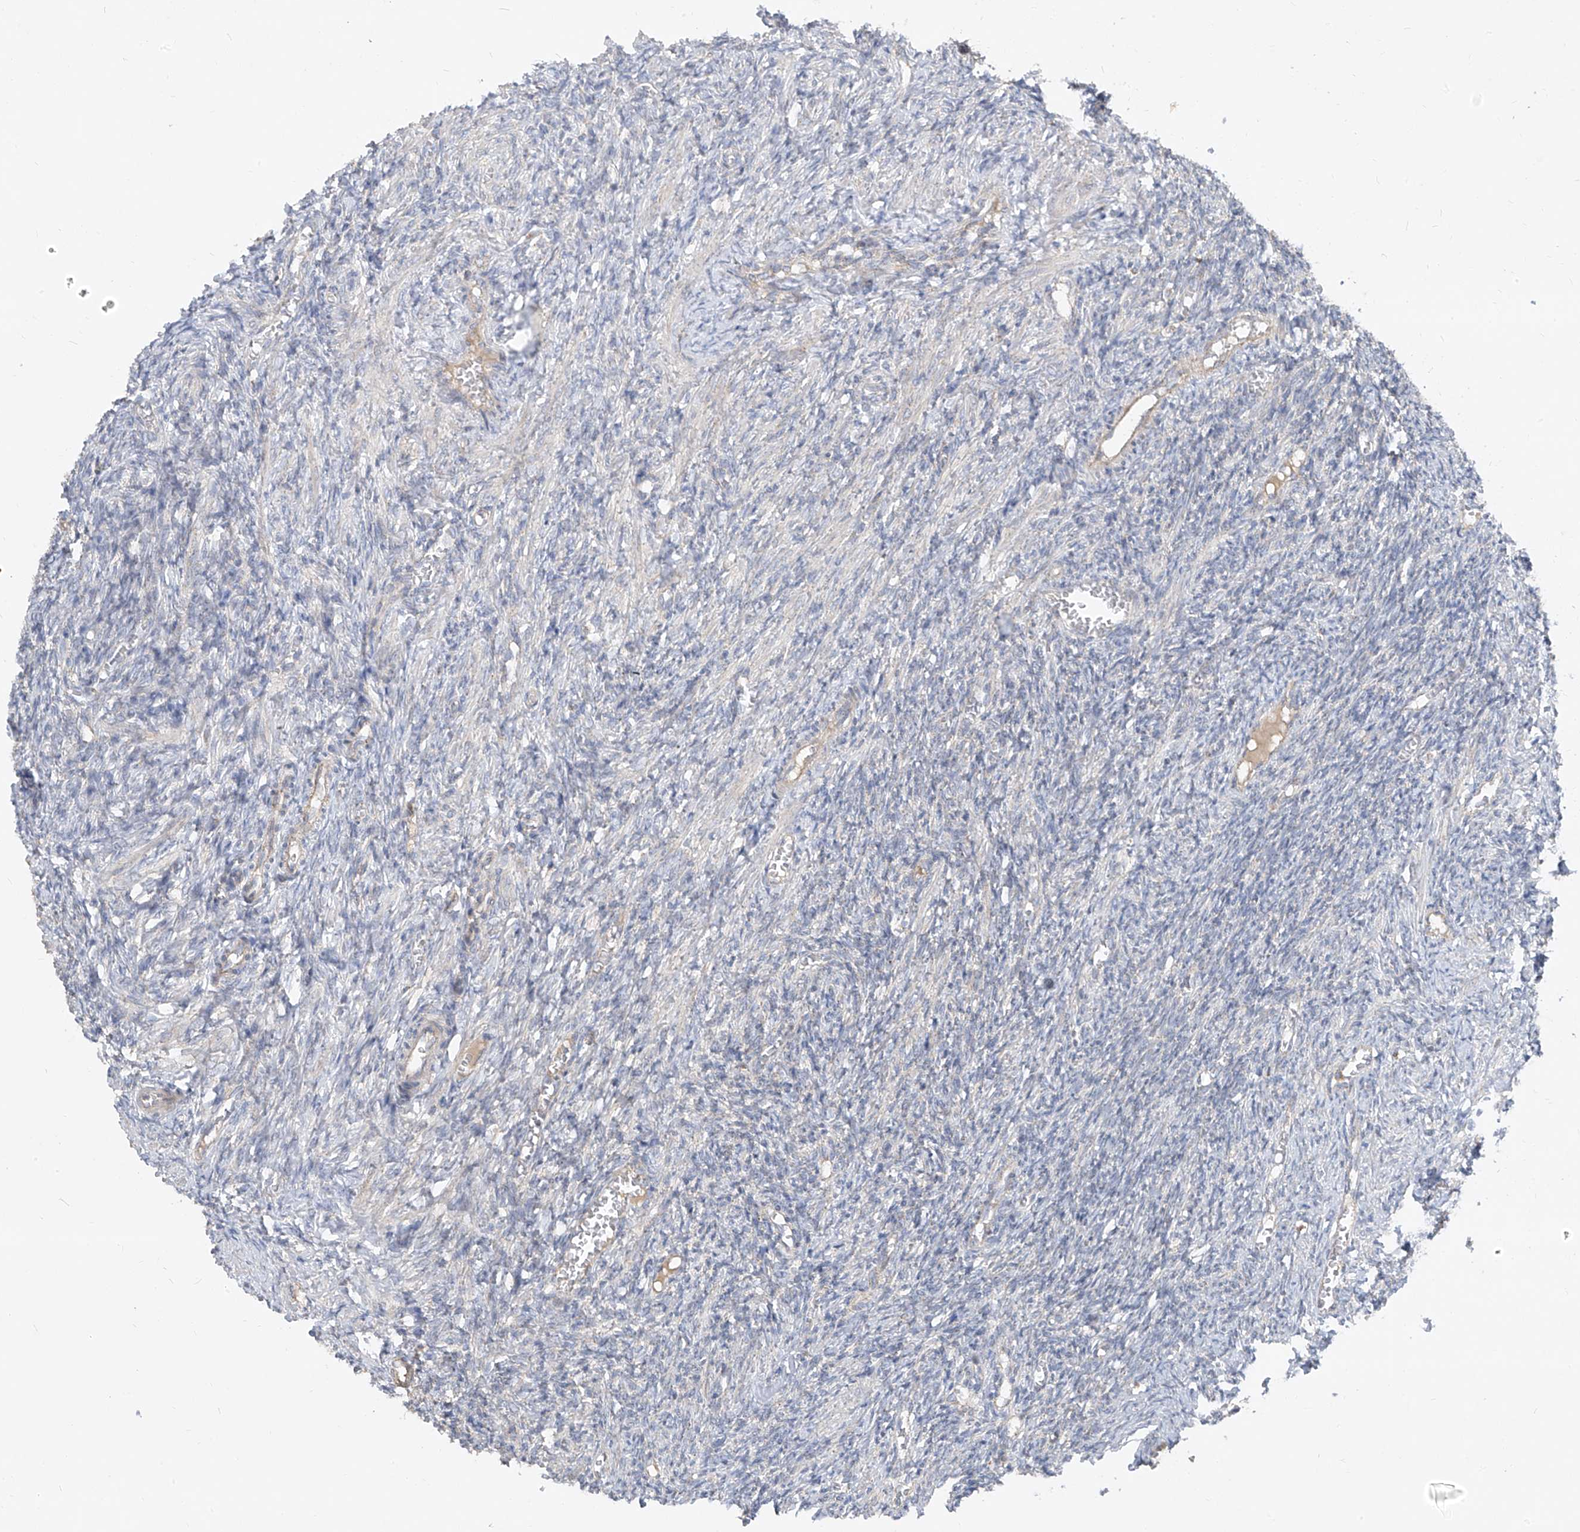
{"staining": {"intensity": "negative", "quantity": "none", "location": "none"}, "tissue": "ovary", "cell_type": "Ovarian stroma cells", "image_type": "normal", "snomed": [{"axis": "morphology", "description": "Normal tissue, NOS"}, {"axis": "topography", "description": "Ovary"}], "caption": "Ovary stained for a protein using immunohistochemistry (IHC) demonstrates no expression ovarian stroma cells.", "gene": "ABCD3", "patient": {"sex": "female", "age": 27}}